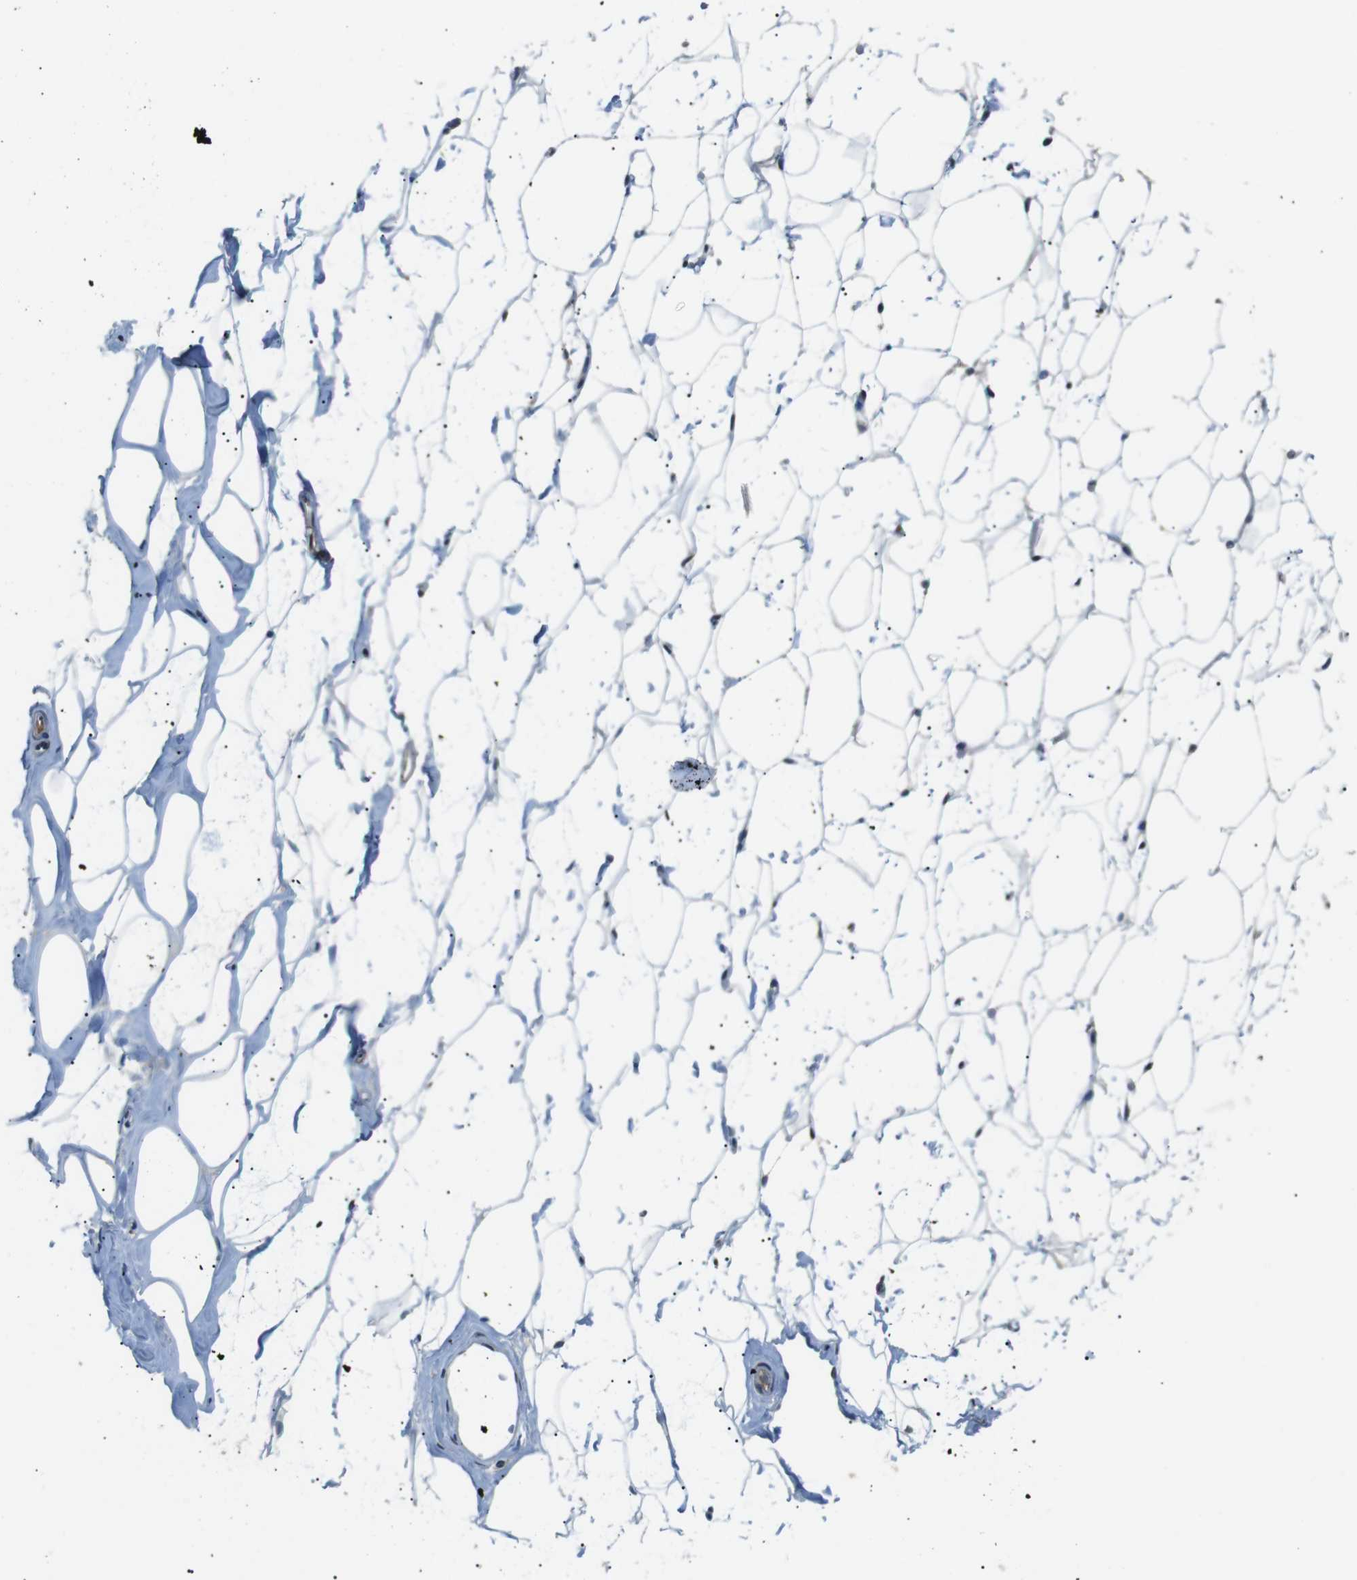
{"staining": {"intensity": "moderate", "quantity": "<25%", "location": "nuclear"}, "tissue": "adipose tissue", "cell_type": "Adipocytes", "image_type": "normal", "snomed": [{"axis": "morphology", "description": "Normal tissue, NOS"}, {"axis": "topography", "description": "Breast"}, {"axis": "topography", "description": "Soft tissue"}], "caption": "About <25% of adipocytes in normal human adipose tissue exhibit moderate nuclear protein positivity as visualized by brown immunohistochemical staining.", "gene": "SRPK2", "patient": {"sex": "female", "age": 75}}